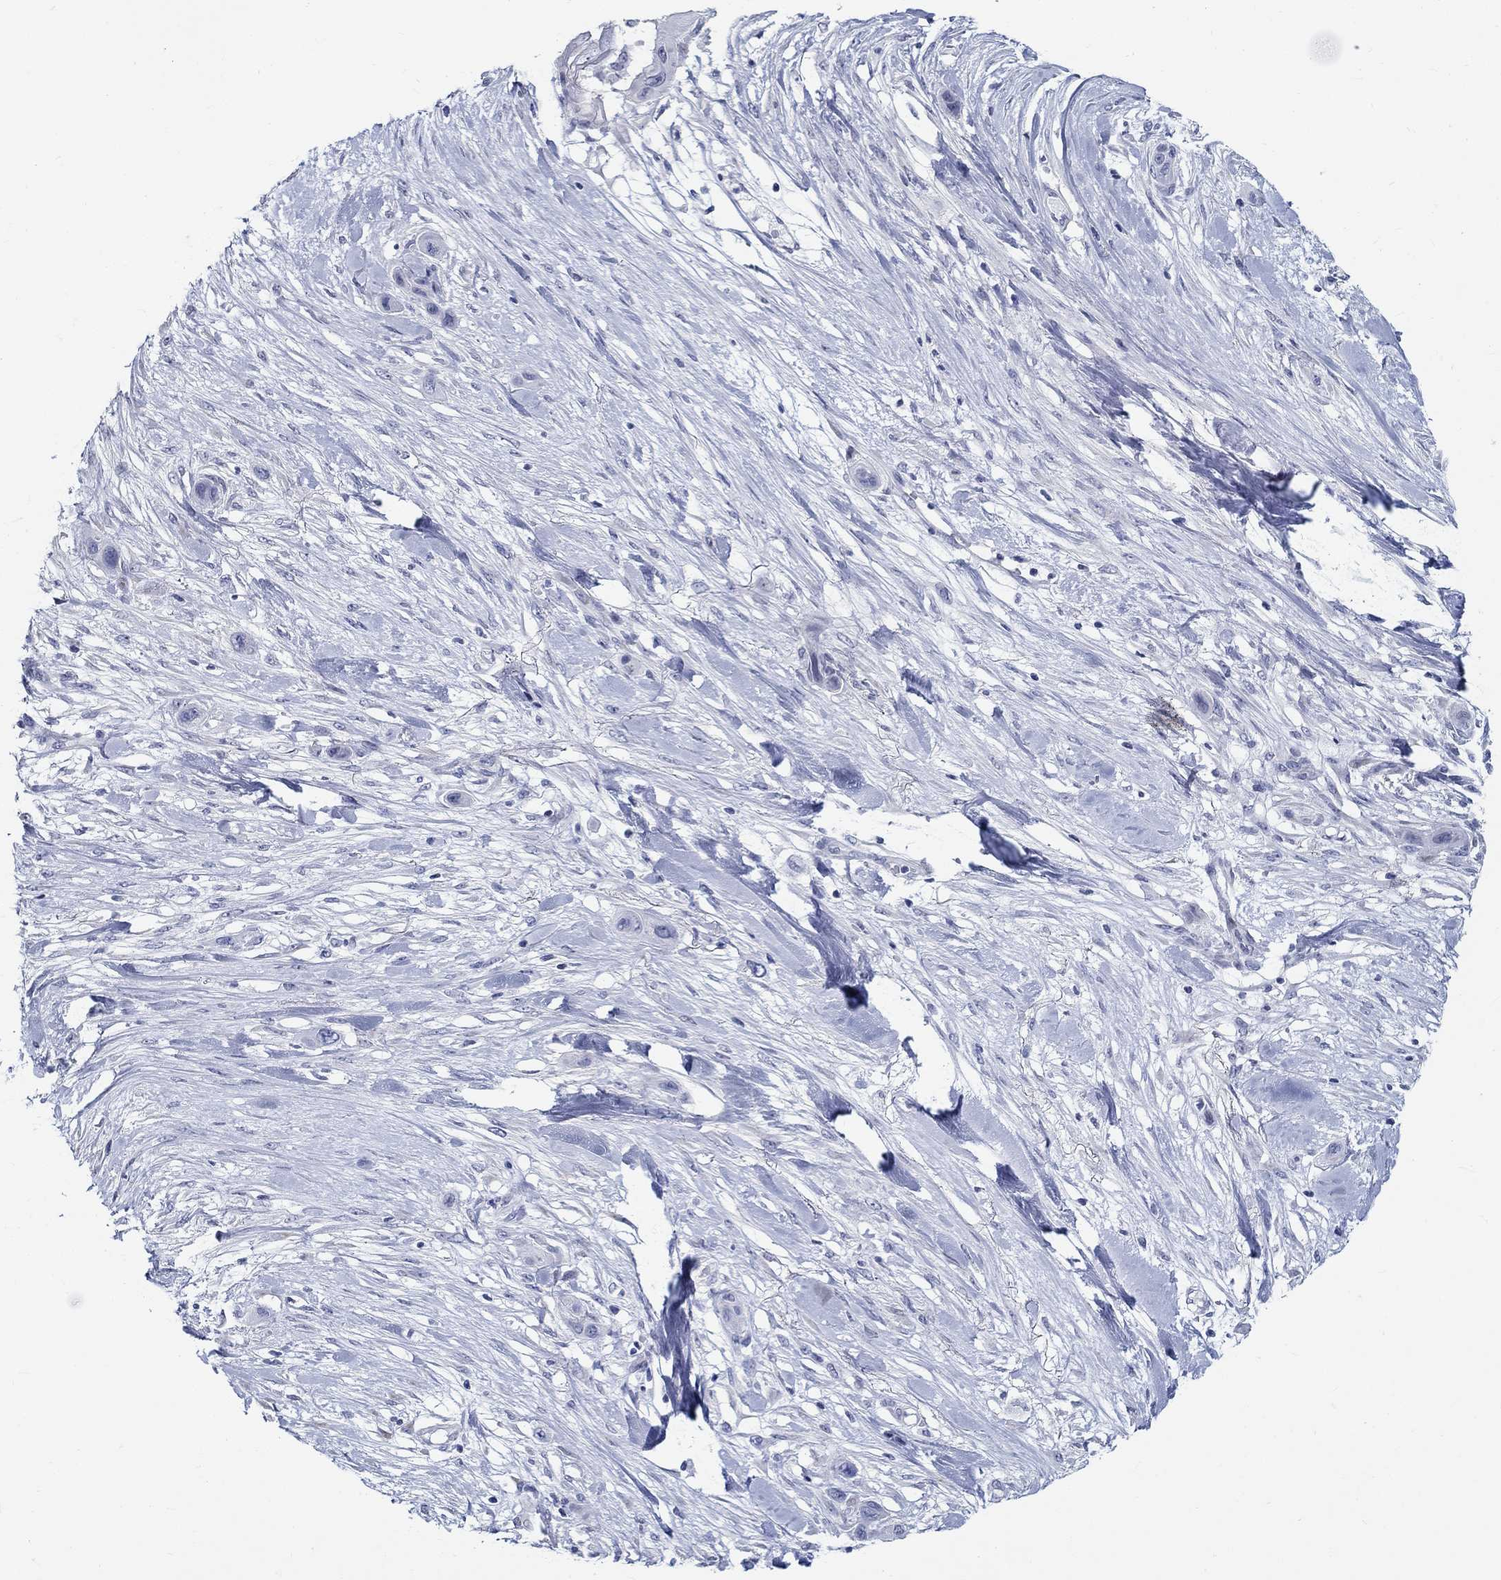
{"staining": {"intensity": "negative", "quantity": "none", "location": "none"}, "tissue": "skin cancer", "cell_type": "Tumor cells", "image_type": "cancer", "snomed": [{"axis": "morphology", "description": "Squamous cell carcinoma, NOS"}, {"axis": "topography", "description": "Skin"}], "caption": "A histopathology image of skin squamous cell carcinoma stained for a protein reveals no brown staining in tumor cells.", "gene": "CRYGS", "patient": {"sex": "male", "age": 79}}